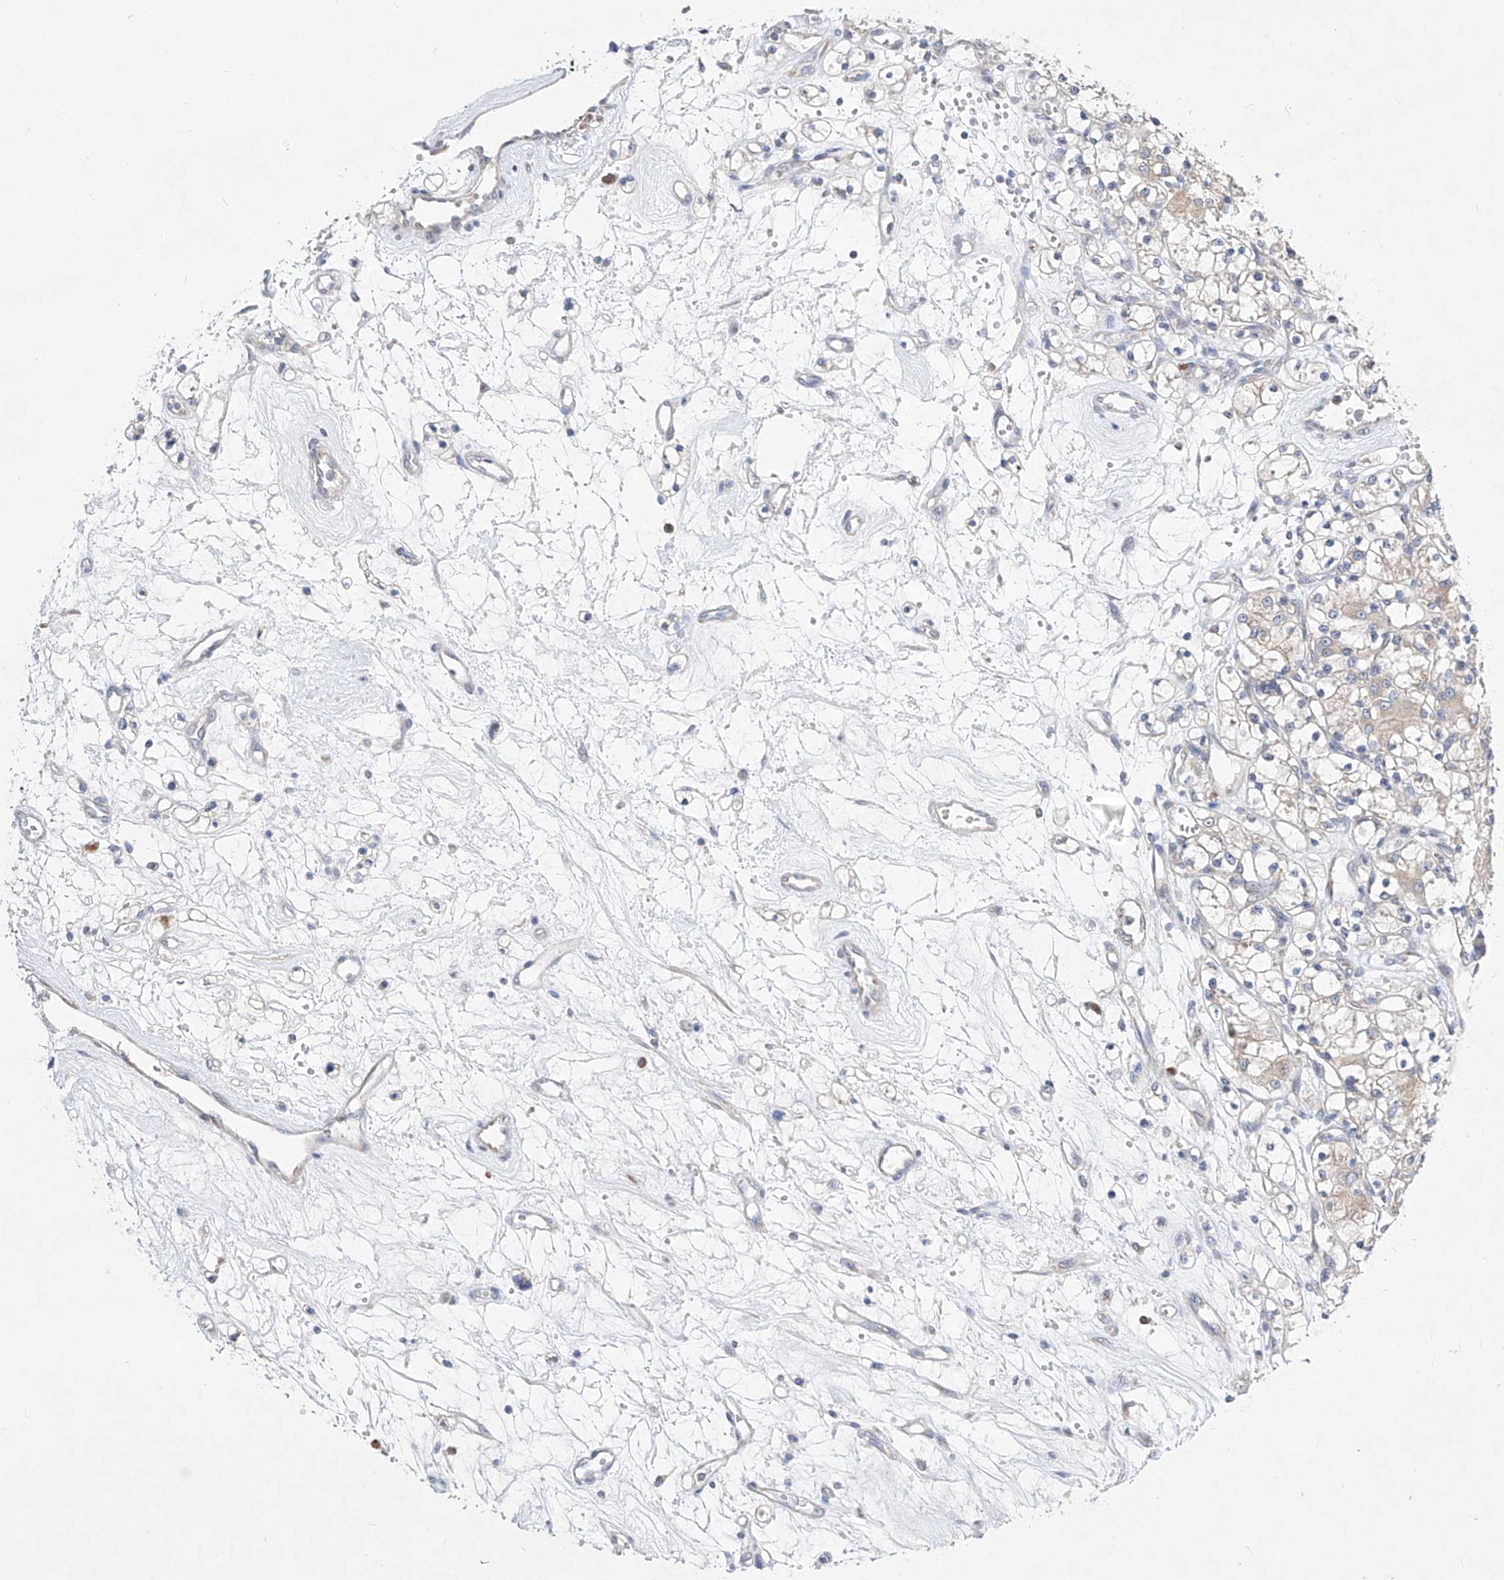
{"staining": {"intensity": "negative", "quantity": "none", "location": "none"}, "tissue": "renal cancer", "cell_type": "Tumor cells", "image_type": "cancer", "snomed": [{"axis": "morphology", "description": "Adenocarcinoma, NOS"}, {"axis": "topography", "description": "Kidney"}], "caption": "Tumor cells are negative for brown protein staining in renal cancer. (Brightfield microscopy of DAB (3,3'-diaminobenzidine) immunohistochemistry at high magnification).", "gene": "UFL1", "patient": {"sex": "female", "age": 59}}